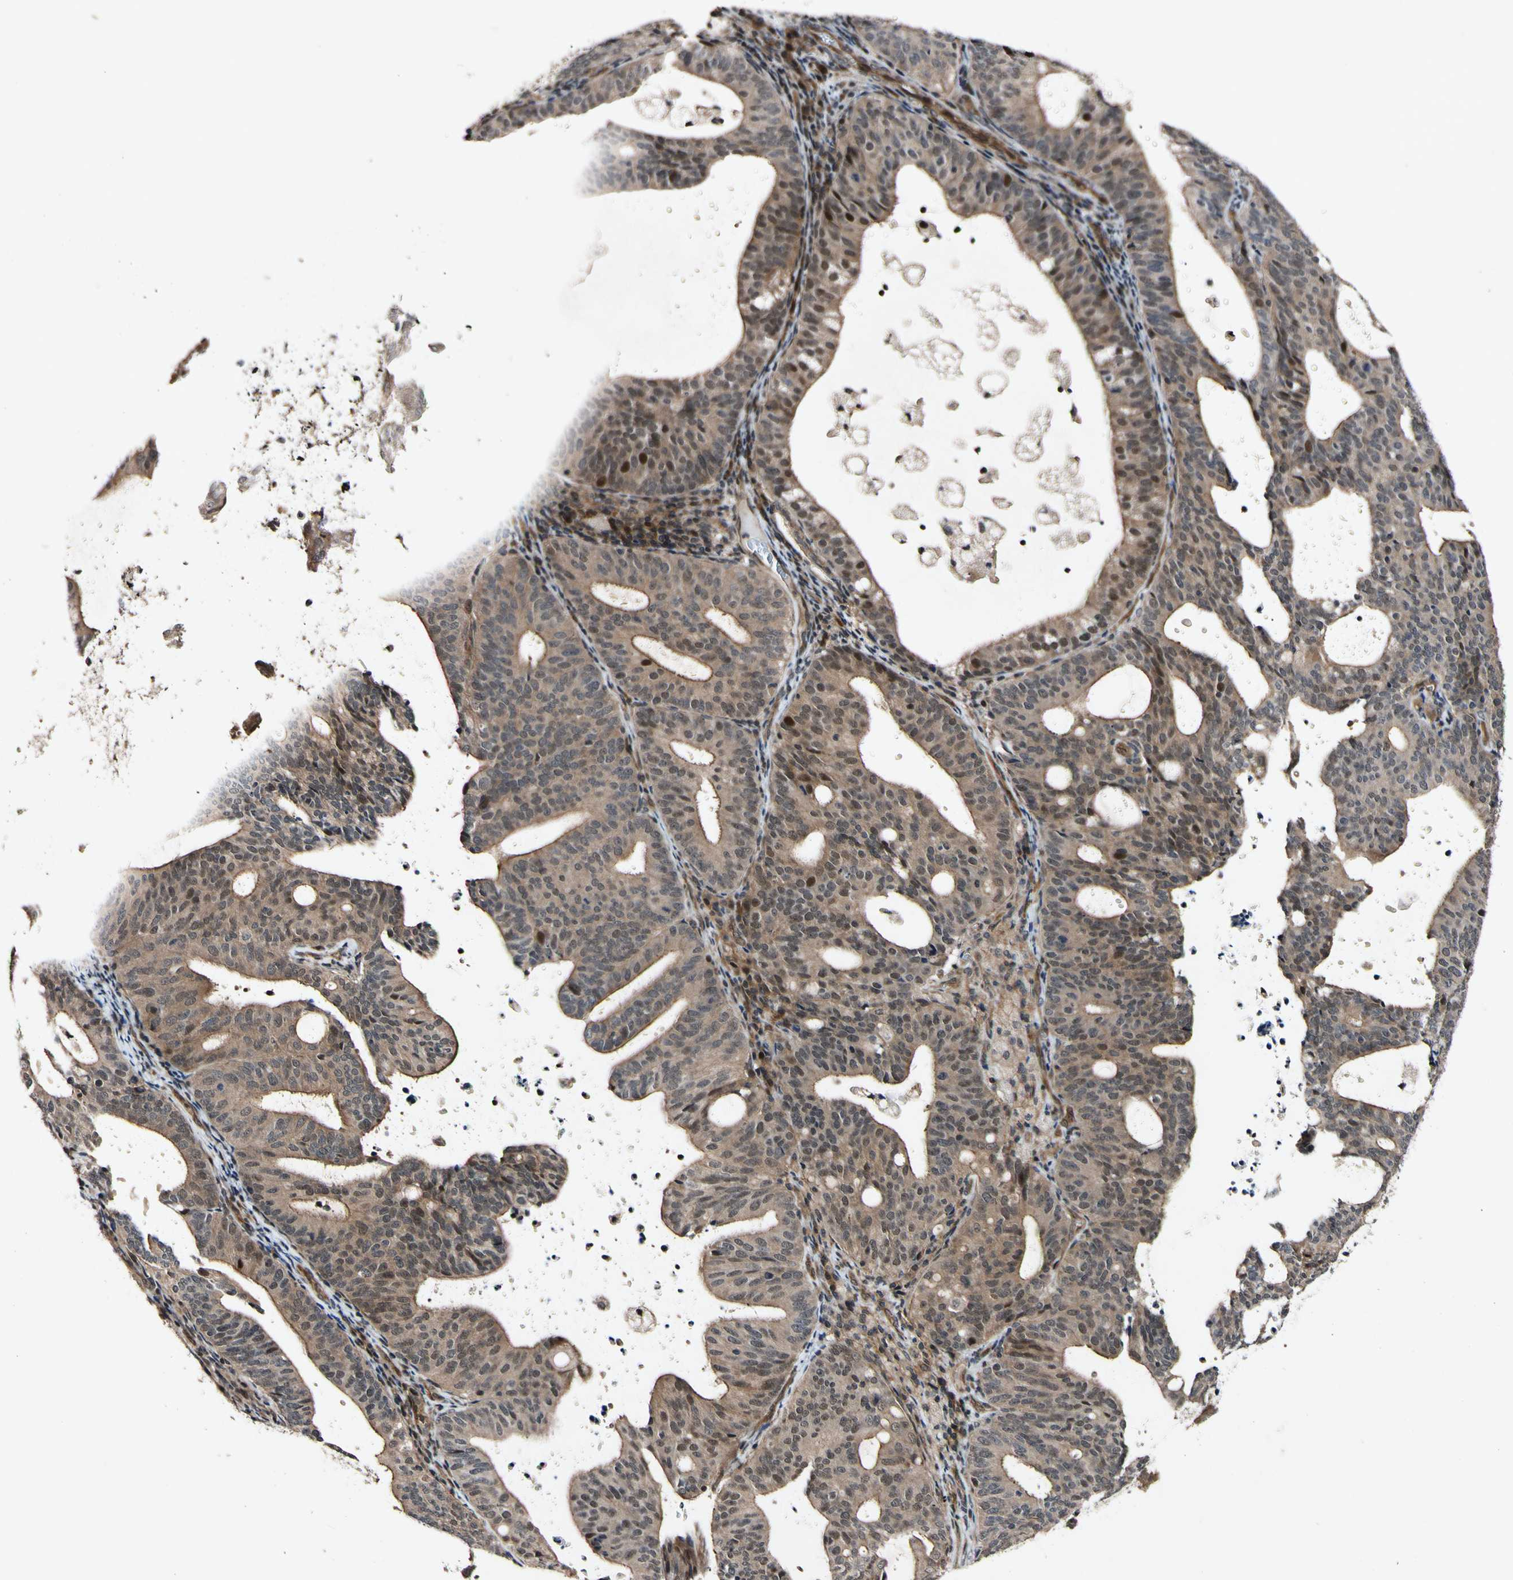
{"staining": {"intensity": "moderate", "quantity": ">75%", "location": "cytoplasmic/membranous,nuclear"}, "tissue": "endometrial cancer", "cell_type": "Tumor cells", "image_type": "cancer", "snomed": [{"axis": "morphology", "description": "Adenocarcinoma, NOS"}, {"axis": "topography", "description": "Uterus"}], "caption": "Human adenocarcinoma (endometrial) stained with a protein marker displays moderate staining in tumor cells.", "gene": "CSNK1E", "patient": {"sex": "female", "age": 83}}